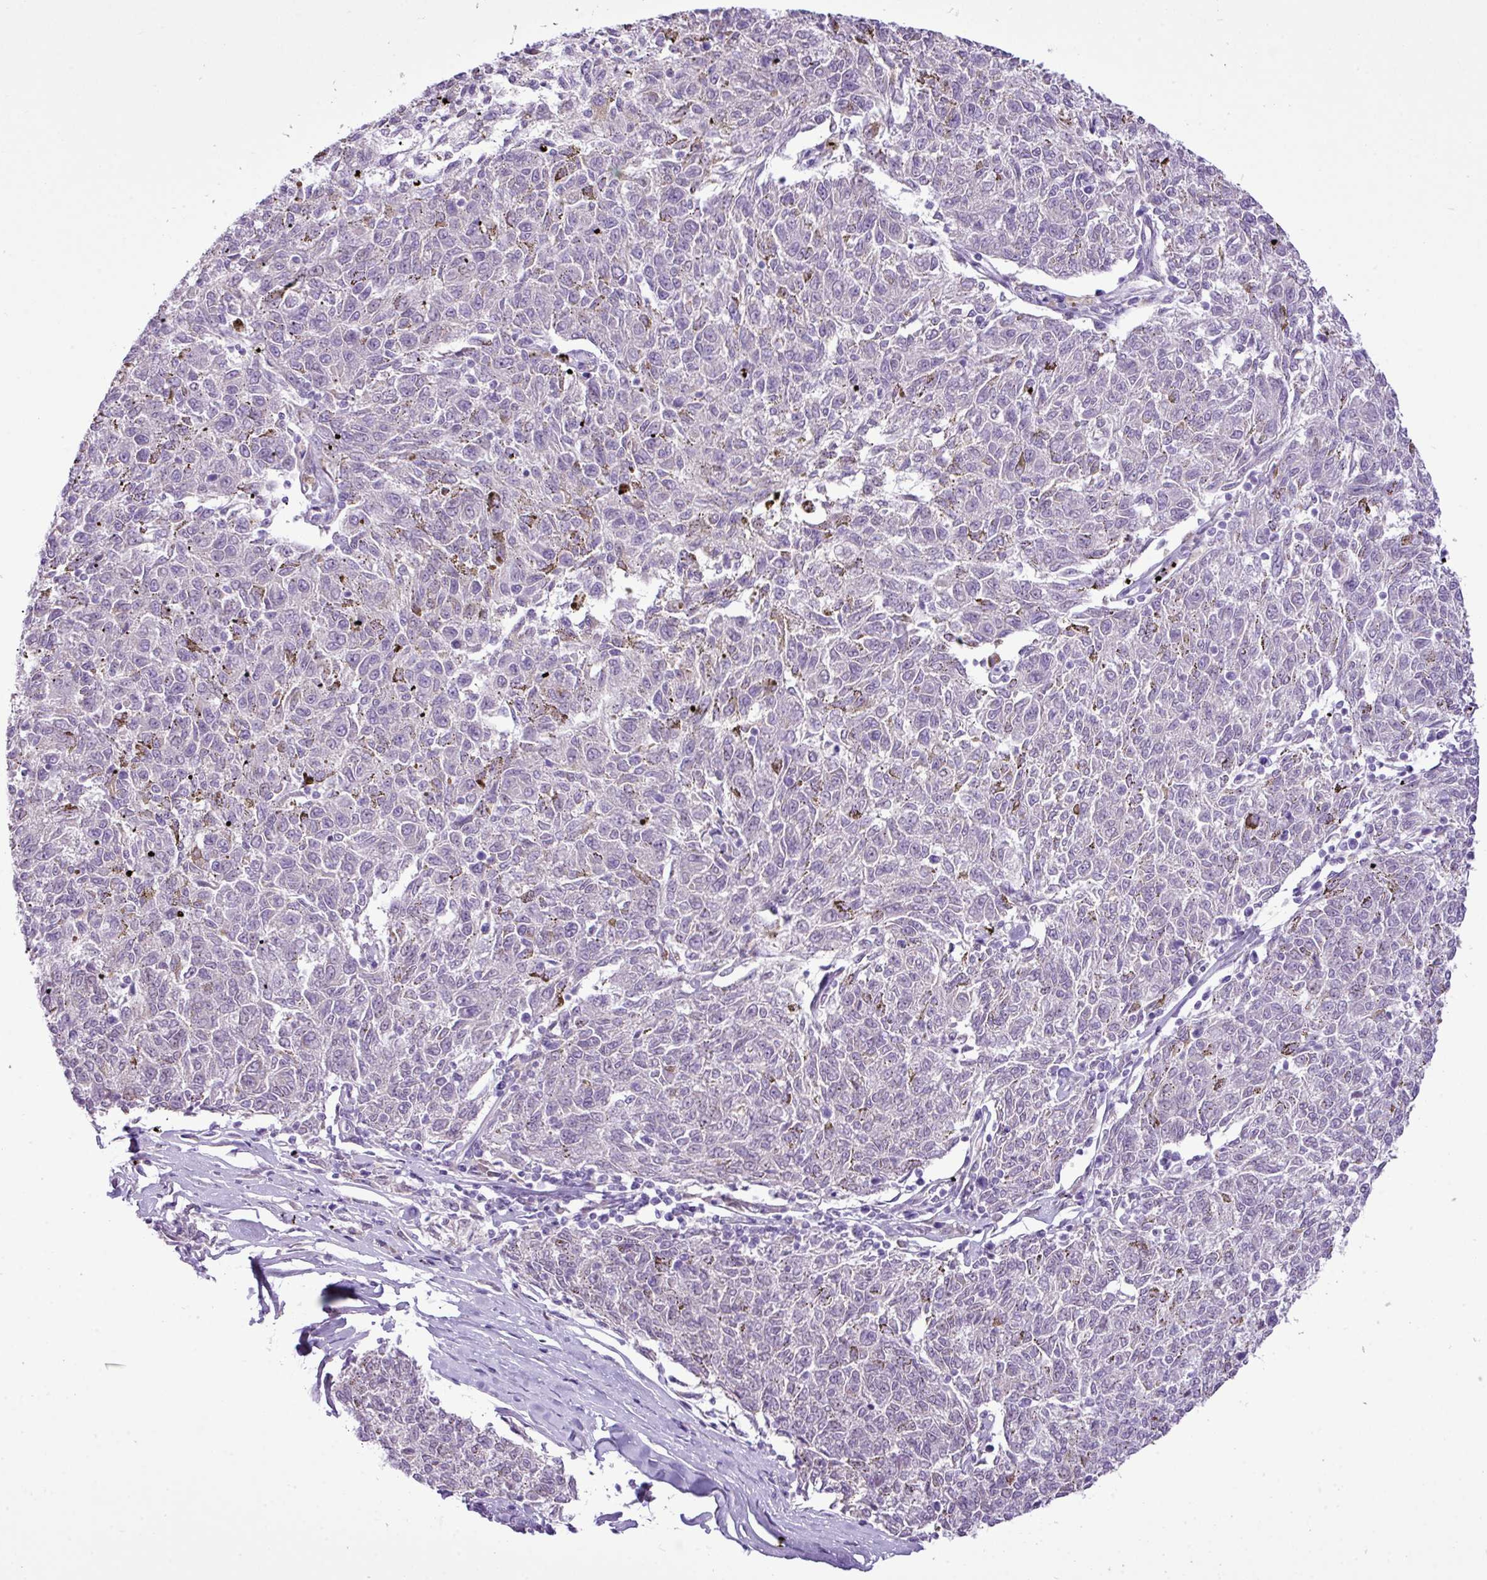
{"staining": {"intensity": "negative", "quantity": "none", "location": "none"}, "tissue": "melanoma", "cell_type": "Tumor cells", "image_type": "cancer", "snomed": [{"axis": "morphology", "description": "Malignant melanoma, NOS"}, {"axis": "topography", "description": "Skin"}], "caption": "This is an immunohistochemistry (IHC) micrograph of melanoma. There is no positivity in tumor cells.", "gene": "ELOA2", "patient": {"sex": "female", "age": 72}}